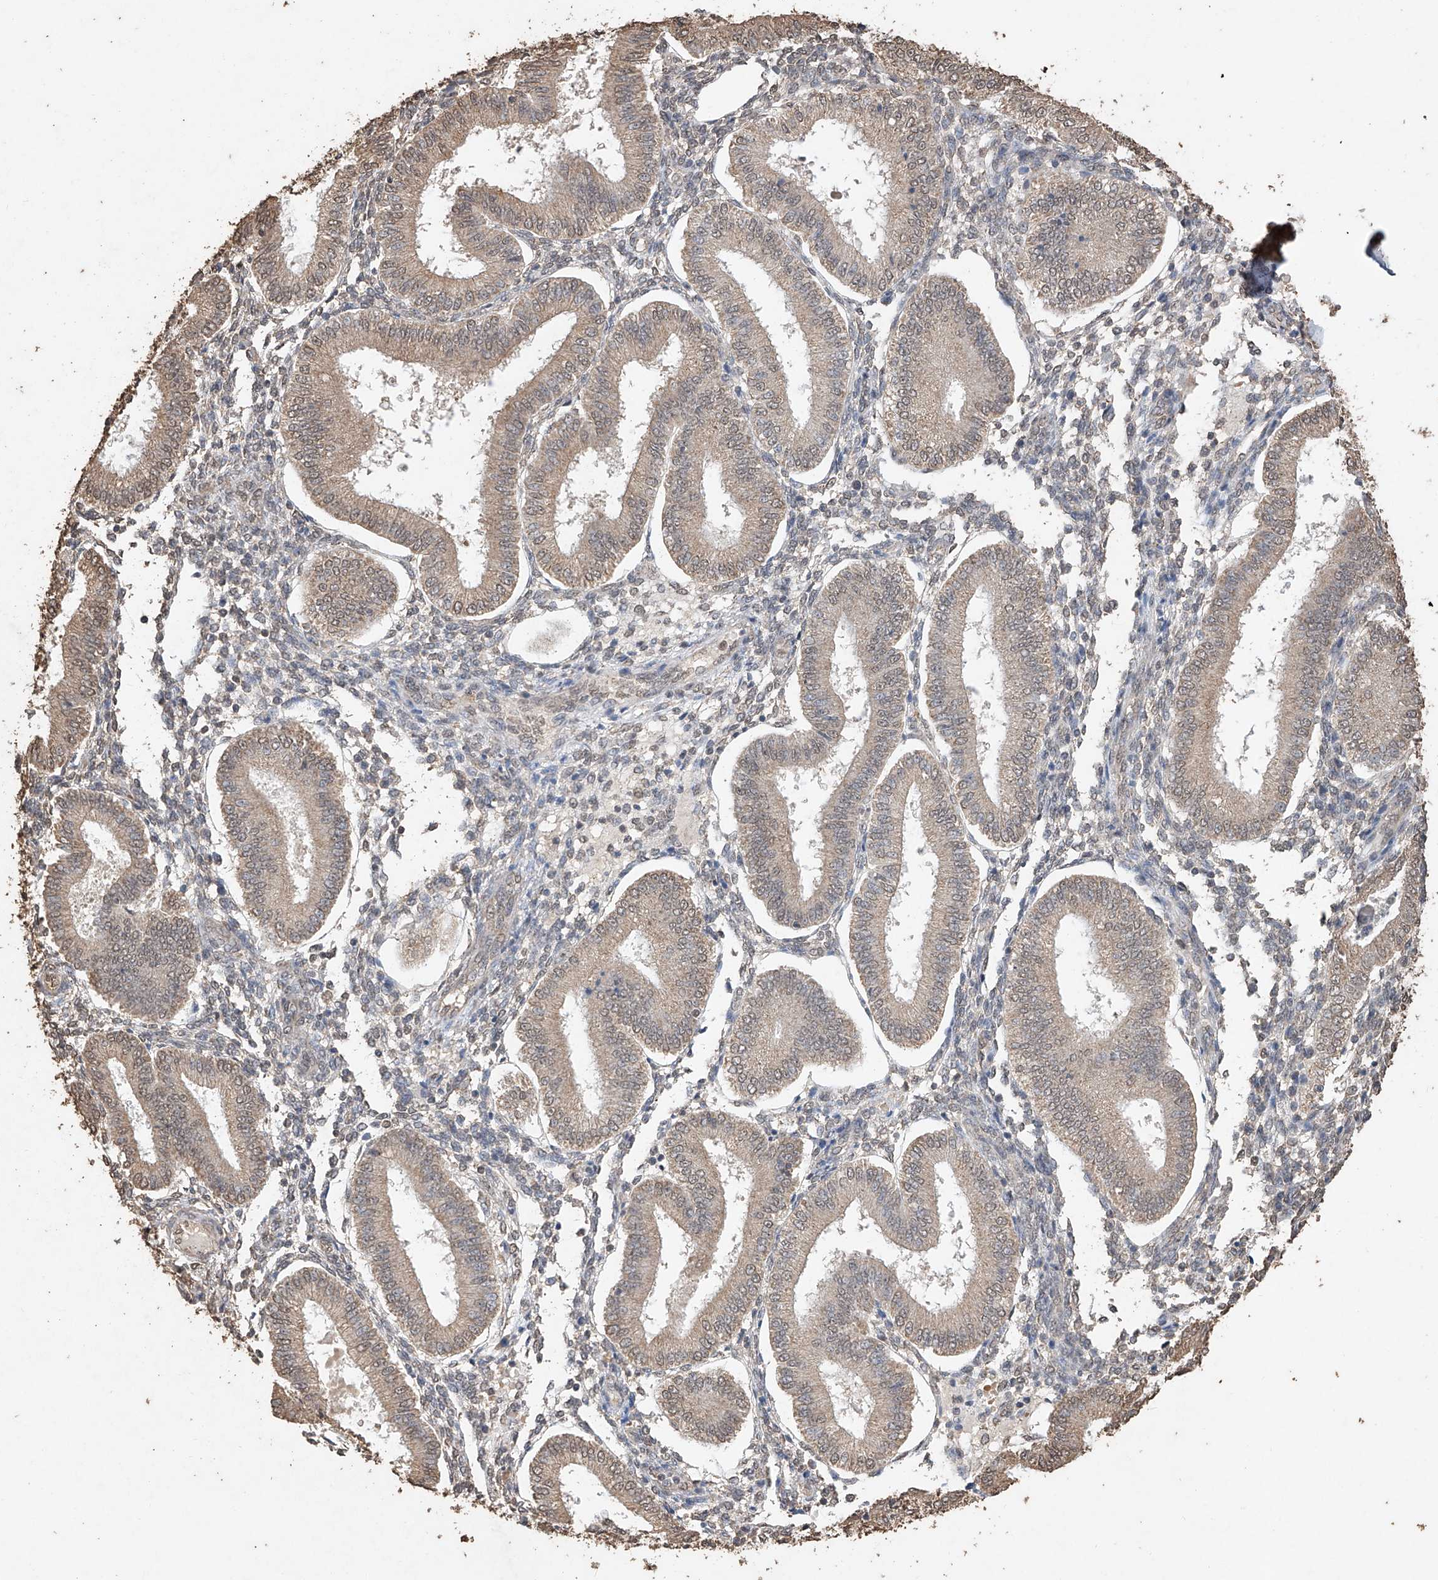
{"staining": {"intensity": "weak", "quantity": "<25%", "location": "cytoplasmic/membranous"}, "tissue": "endometrium", "cell_type": "Cells in endometrial stroma", "image_type": "normal", "snomed": [{"axis": "morphology", "description": "Normal tissue, NOS"}, {"axis": "topography", "description": "Endometrium"}], "caption": "DAB (3,3'-diaminobenzidine) immunohistochemical staining of normal endometrium reveals no significant staining in cells in endometrial stroma. (Immunohistochemistry, brightfield microscopy, high magnification).", "gene": "ELOVL1", "patient": {"sex": "female", "age": 39}}